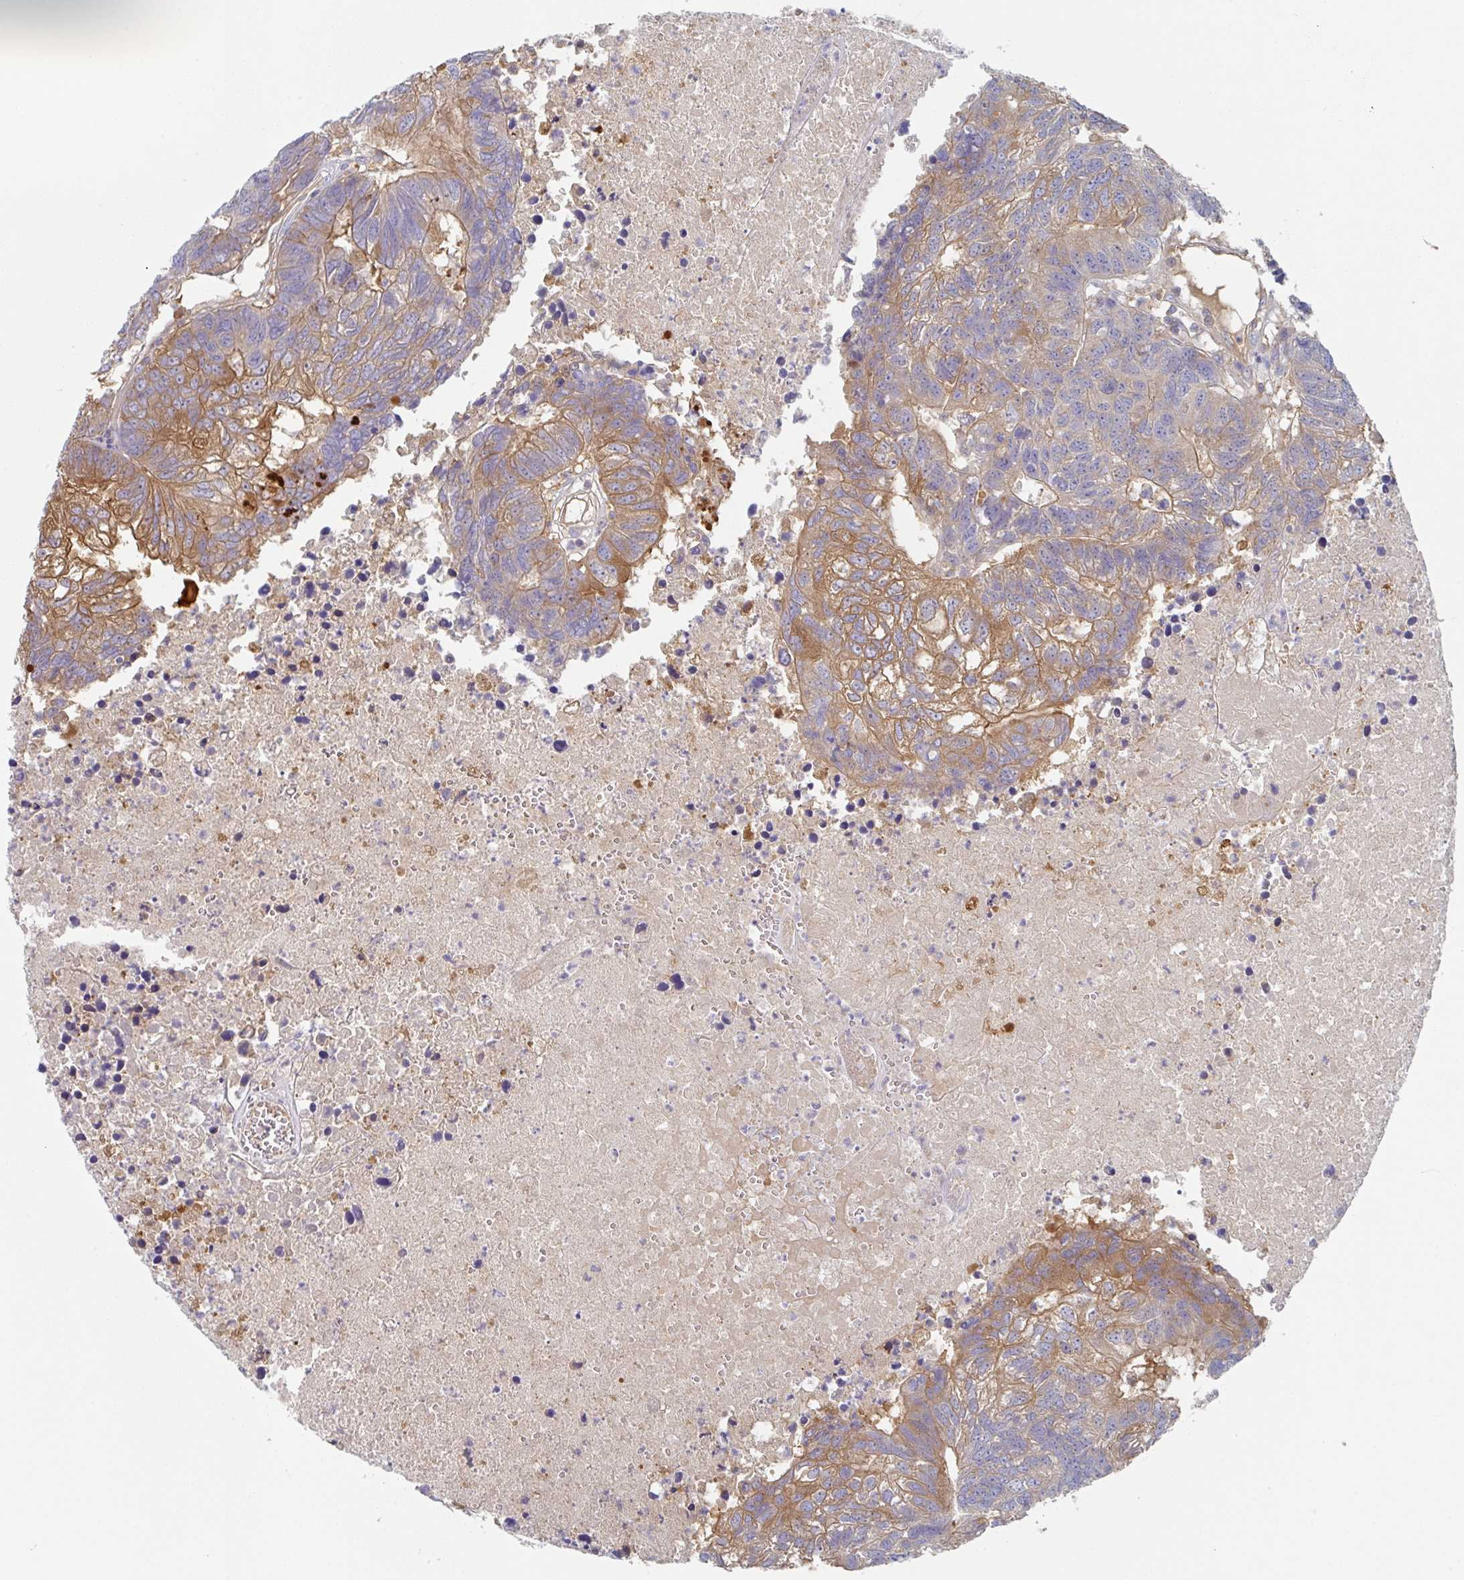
{"staining": {"intensity": "moderate", "quantity": ">75%", "location": "cytoplasmic/membranous"}, "tissue": "colorectal cancer", "cell_type": "Tumor cells", "image_type": "cancer", "snomed": [{"axis": "morphology", "description": "Adenocarcinoma, NOS"}, {"axis": "topography", "description": "Colon"}], "caption": "Adenocarcinoma (colorectal) stained with a brown dye displays moderate cytoplasmic/membranous positive expression in approximately >75% of tumor cells.", "gene": "AMPD2", "patient": {"sex": "female", "age": 48}}